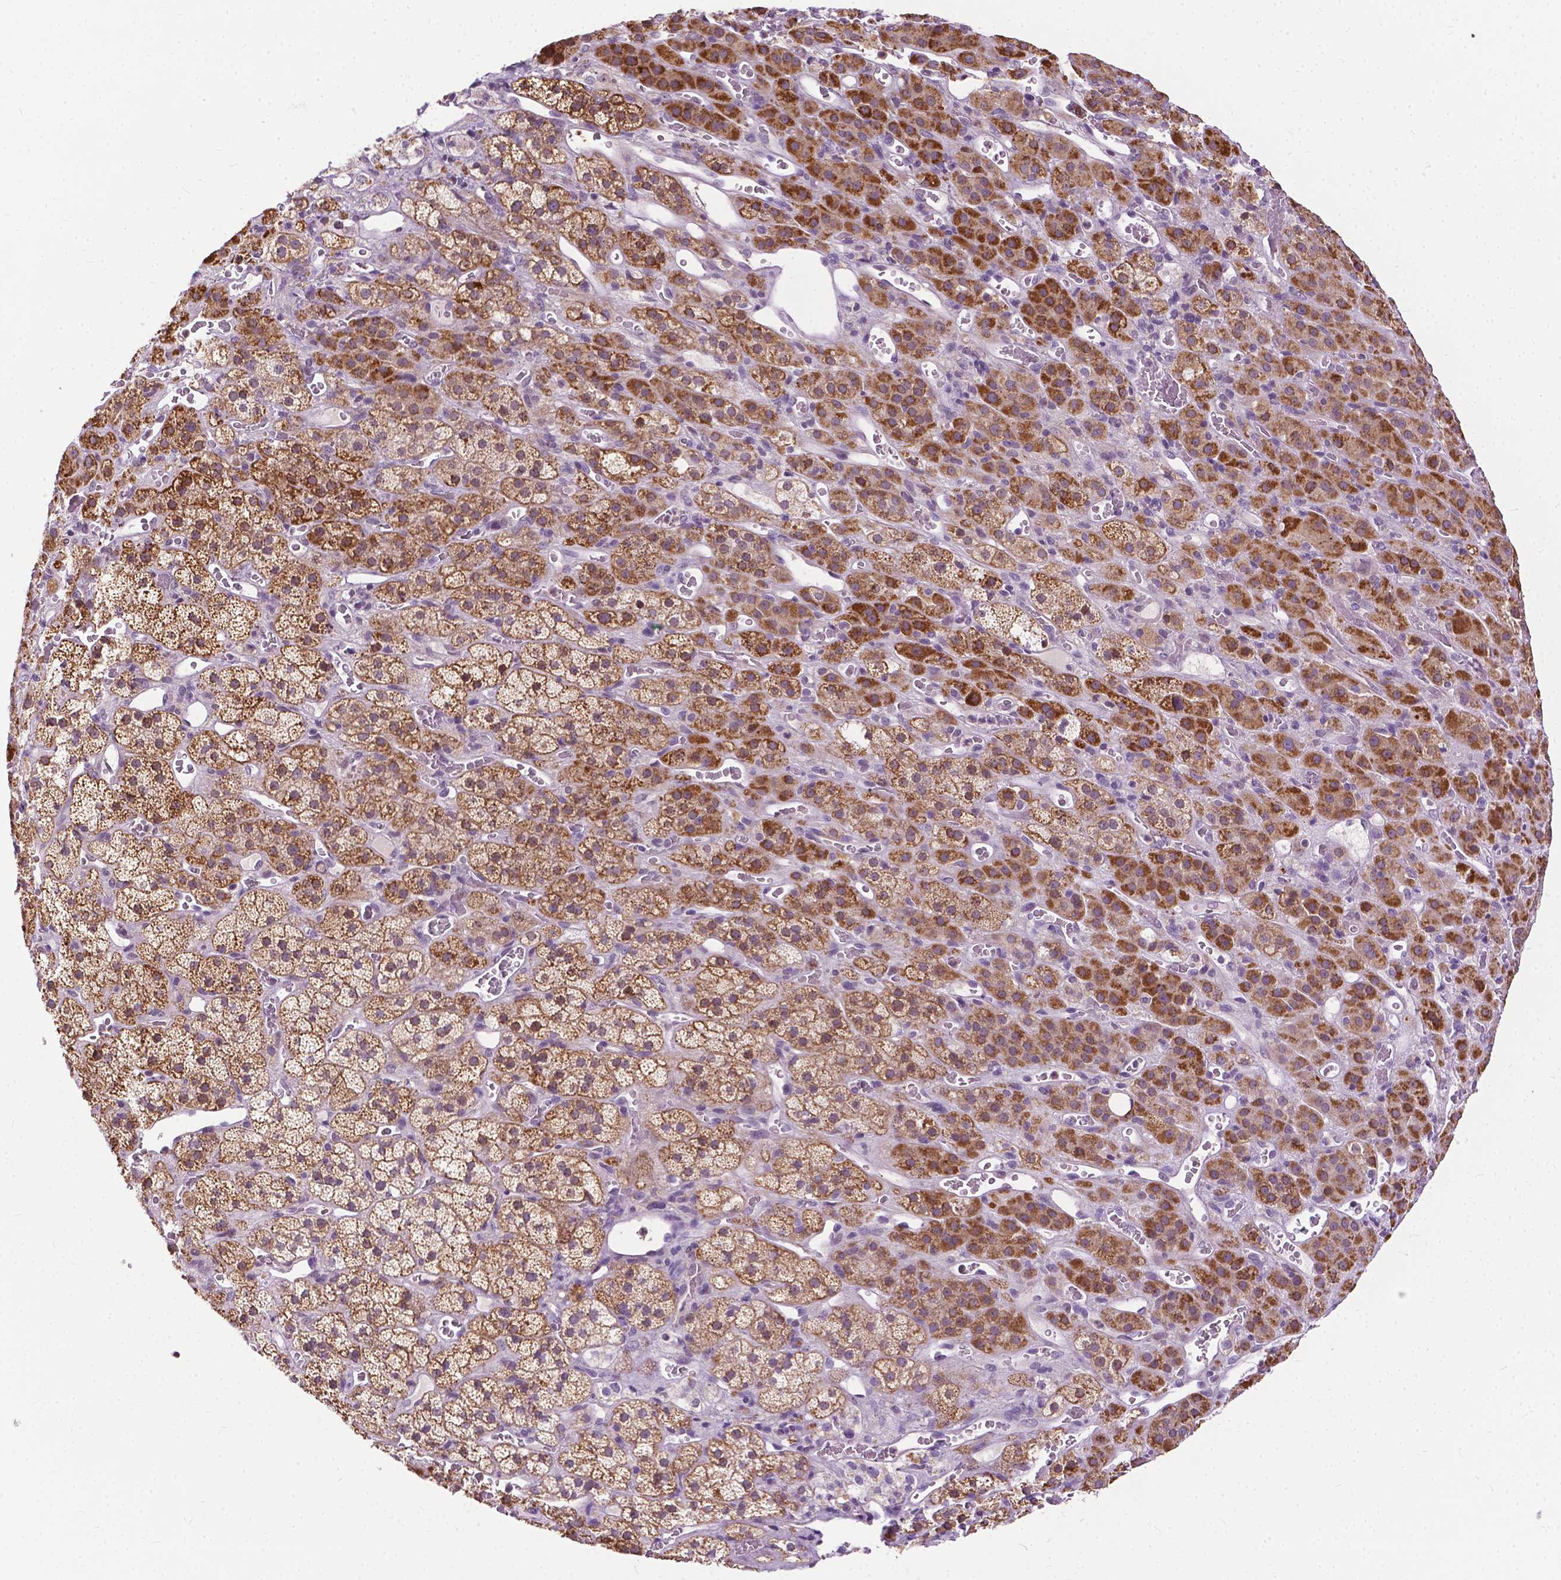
{"staining": {"intensity": "strong", "quantity": "<25%", "location": "cytoplasmic/membranous"}, "tissue": "adrenal gland", "cell_type": "Glandular cells", "image_type": "normal", "snomed": [{"axis": "morphology", "description": "Normal tissue, NOS"}, {"axis": "topography", "description": "Adrenal gland"}], "caption": "DAB immunohistochemical staining of unremarkable adrenal gland displays strong cytoplasmic/membranous protein staining in approximately <25% of glandular cells. The protein of interest is shown in brown color, while the nuclei are stained blue.", "gene": "TTC9B", "patient": {"sex": "male", "age": 57}}